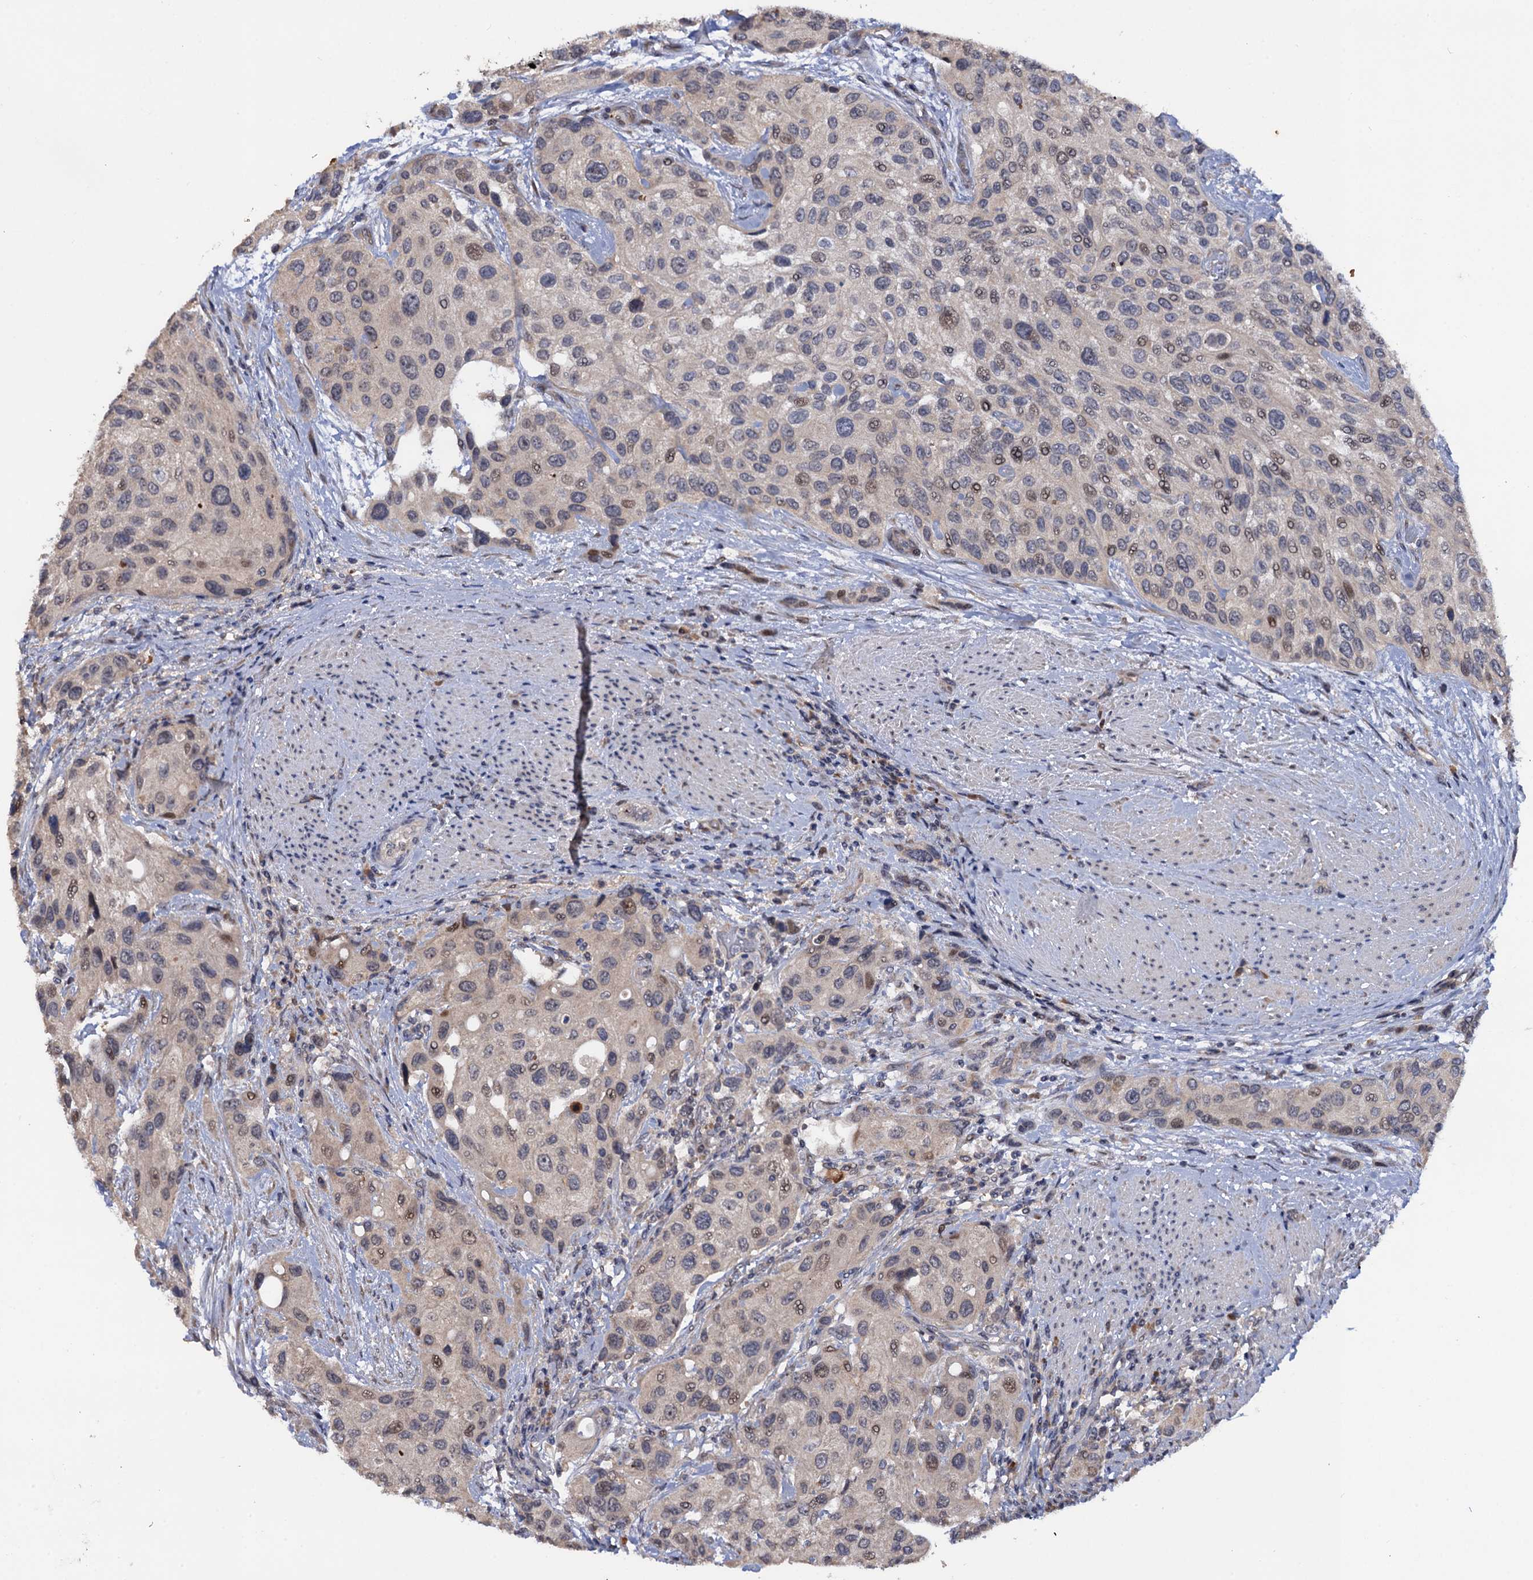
{"staining": {"intensity": "weak", "quantity": "25%-75%", "location": "nuclear"}, "tissue": "urothelial cancer", "cell_type": "Tumor cells", "image_type": "cancer", "snomed": [{"axis": "morphology", "description": "Normal tissue, NOS"}, {"axis": "morphology", "description": "Urothelial carcinoma, High grade"}, {"axis": "topography", "description": "Vascular tissue"}, {"axis": "topography", "description": "Urinary bladder"}], "caption": "Urothelial cancer was stained to show a protein in brown. There is low levels of weak nuclear positivity in approximately 25%-75% of tumor cells.", "gene": "LRRC63", "patient": {"sex": "female", "age": 56}}